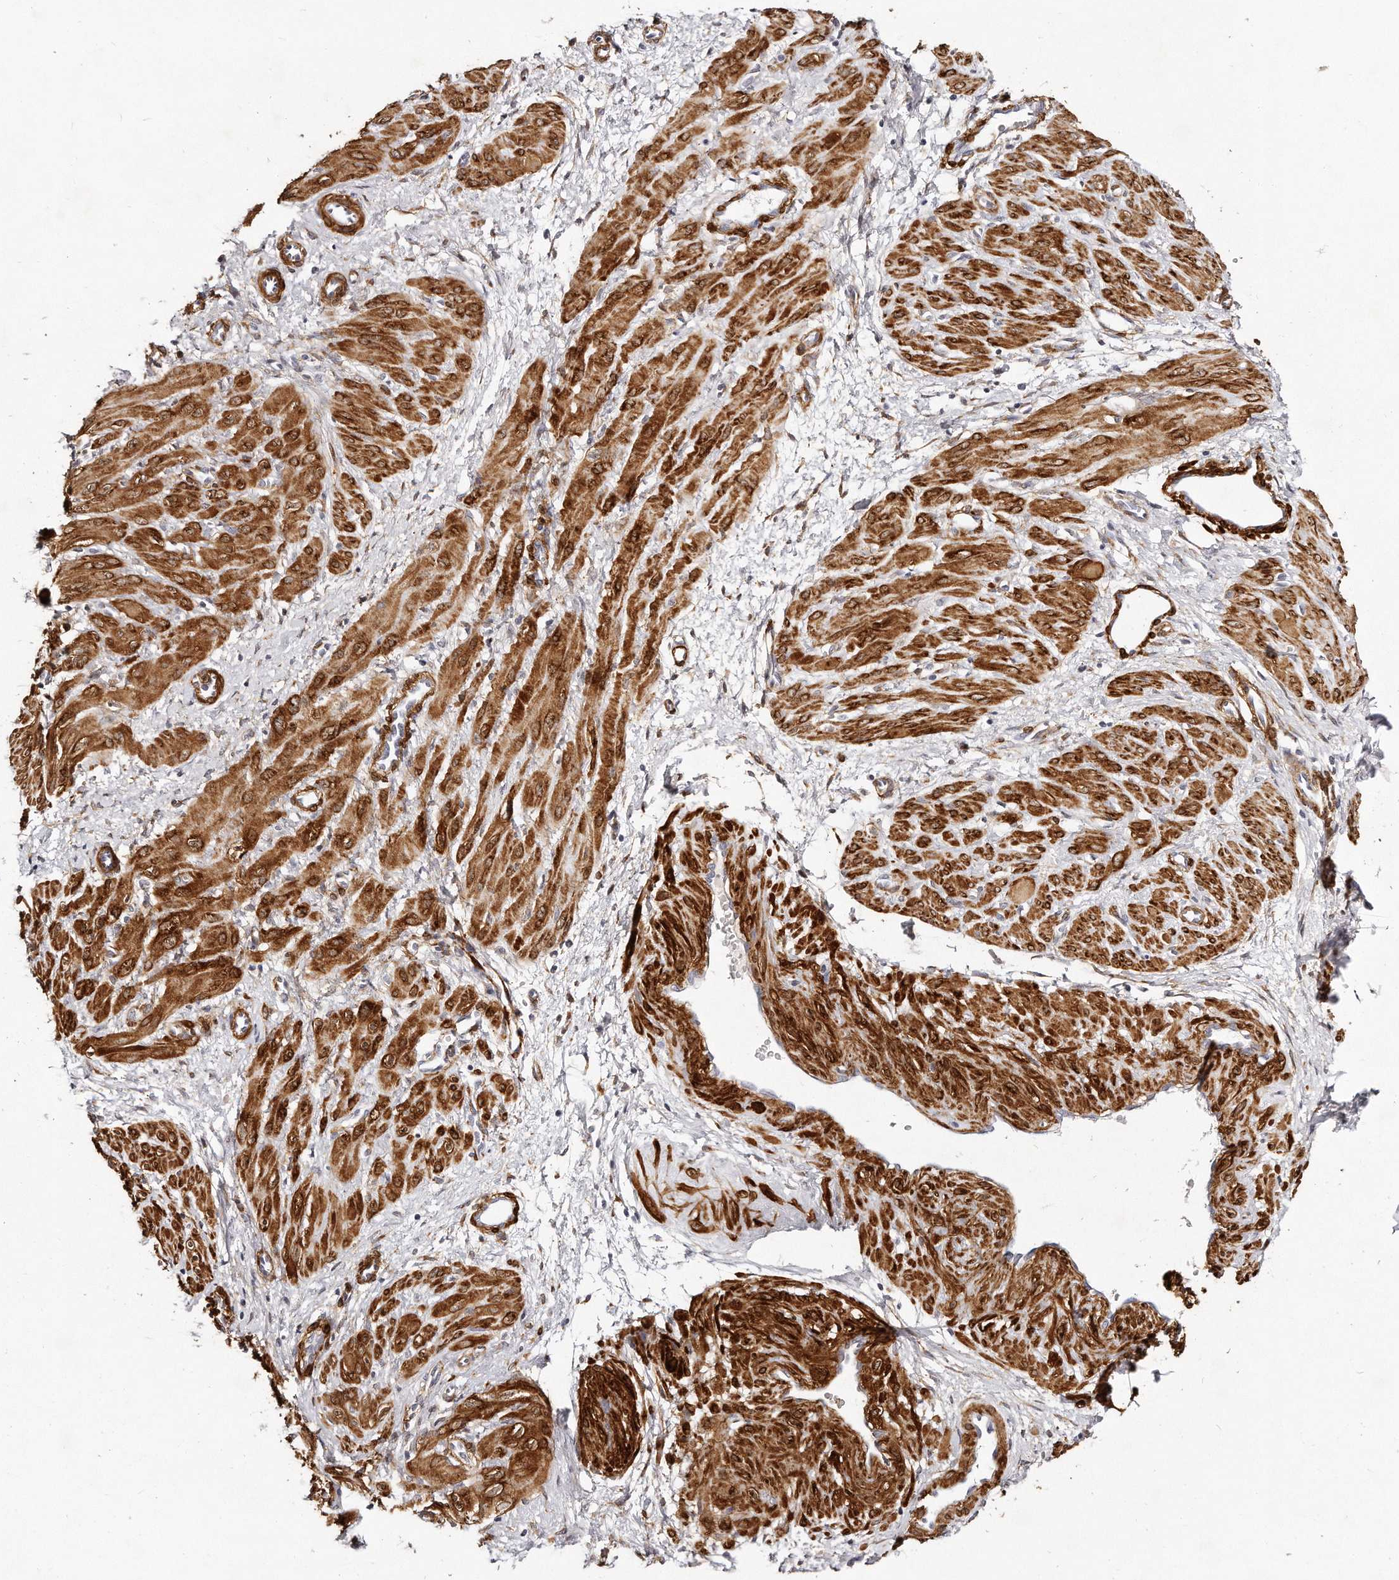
{"staining": {"intensity": "strong", "quantity": ">75%", "location": "cytoplasmic/membranous"}, "tissue": "smooth muscle", "cell_type": "Smooth muscle cells", "image_type": "normal", "snomed": [{"axis": "morphology", "description": "Normal tissue, NOS"}, {"axis": "topography", "description": "Endometrium"}], "caption": "The image reveals staining of unremarkable smooth muscle, revealing strong cytoplasmic/membranous protein positivity (brown color) within smooth muscle cells. The staining was performed using DAB (3,3'-diaminobenzidine), with brown indicating positive protein expression. Nuclei are stained blue with hematoxylin.", "gene": "LMOD1", "patient": {"sex": "female", "age": 33}}